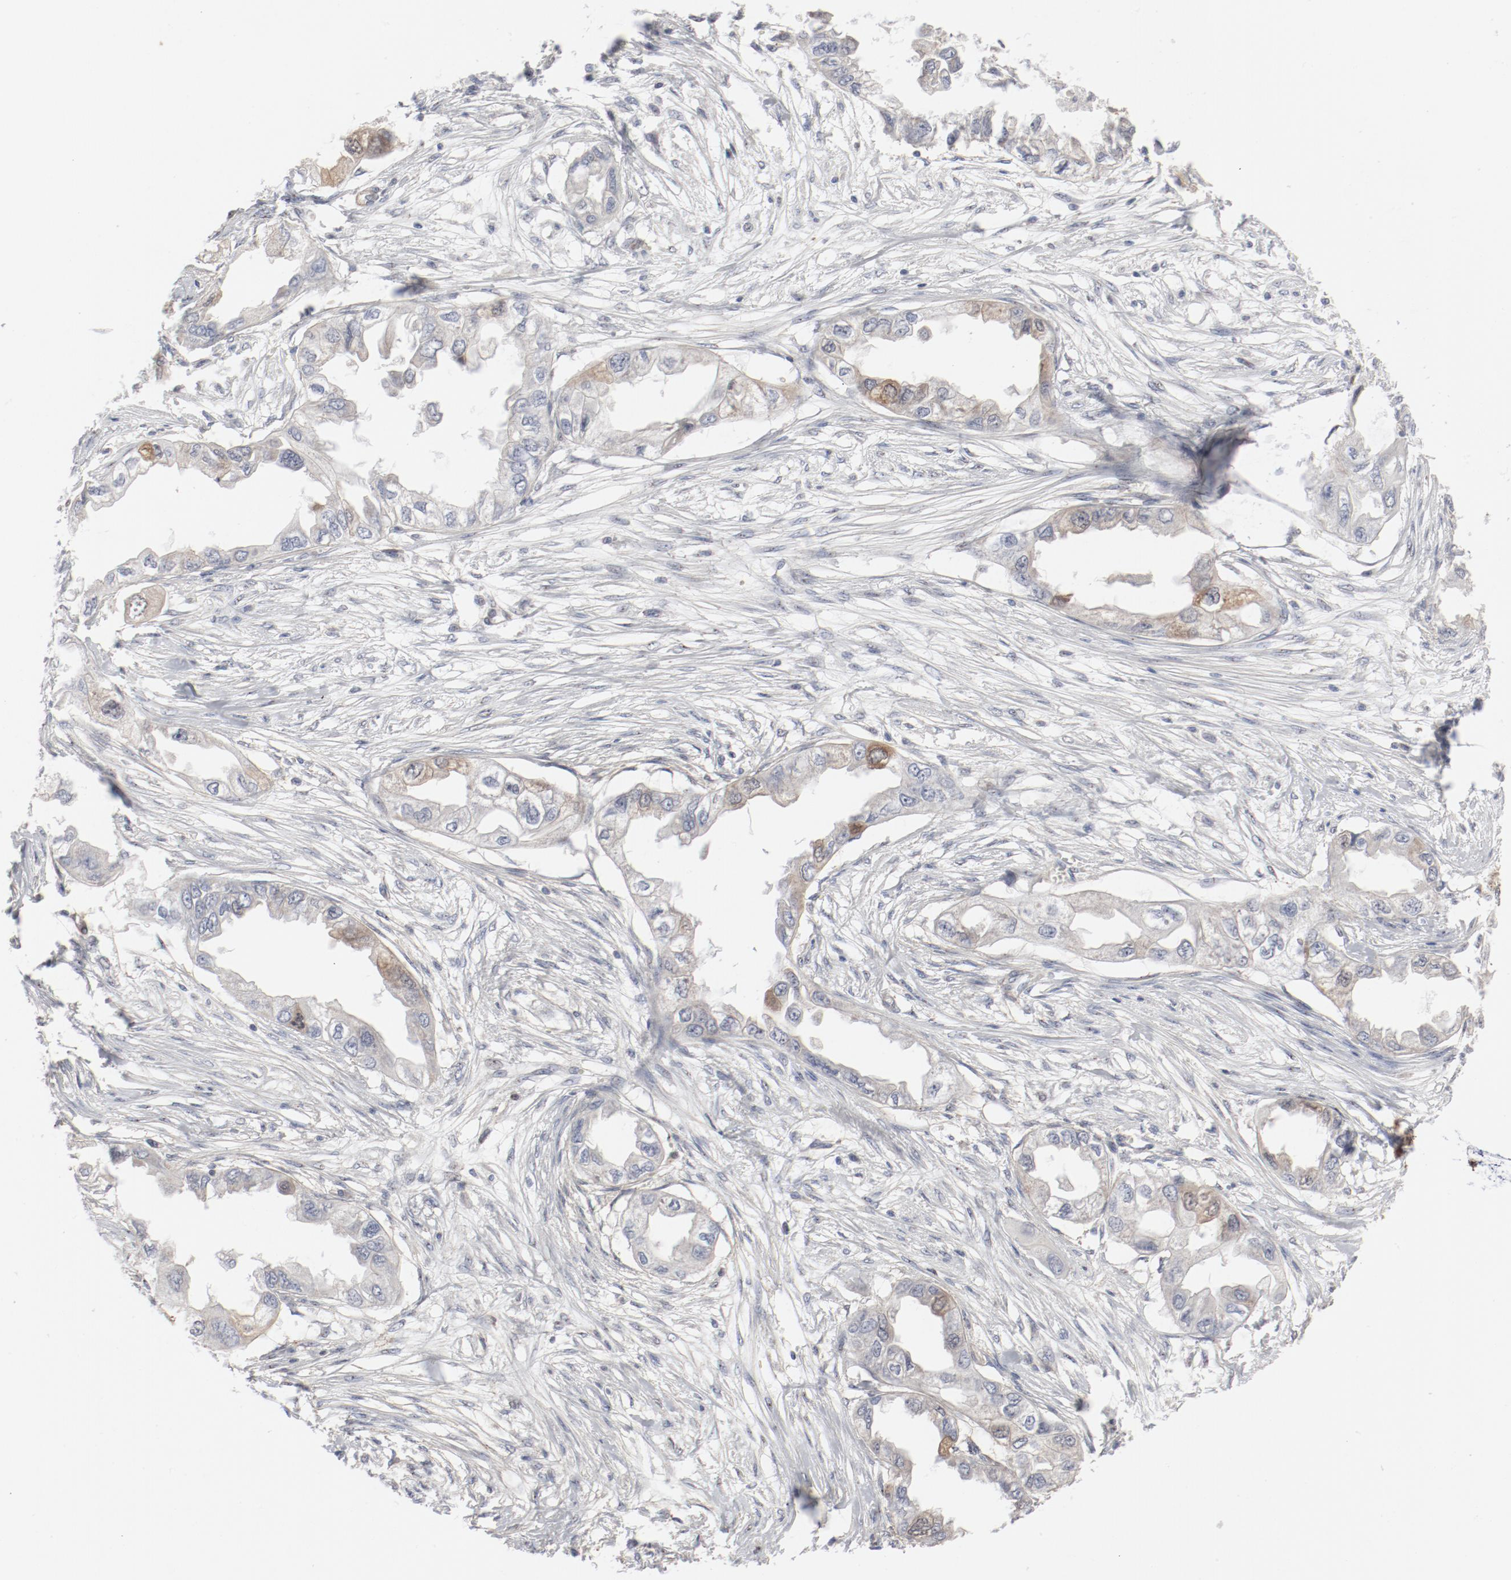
{"staining": {"intensity": "weak", "quantity": "25%-75%", "location": "cytoplasmic/membranous"}, "tissue": "endometrial cancer", "cell_type": "Tumor cells", "image_type": "cancer", "snomed": [{"axis": "morphology", "description": "Adenocarcinoma, NOS"}, {"axis": "topography", "description": "Endometrium"}], "caption": "There is low levels of weak cytoplasmic/membranous positivity in tumor cells of endometrial adenocarcinoma, as demonstrated by immunohistochemical staining (brown color).", "gene": "CDK1", "patient": {"sex": "female", "age": 67}}